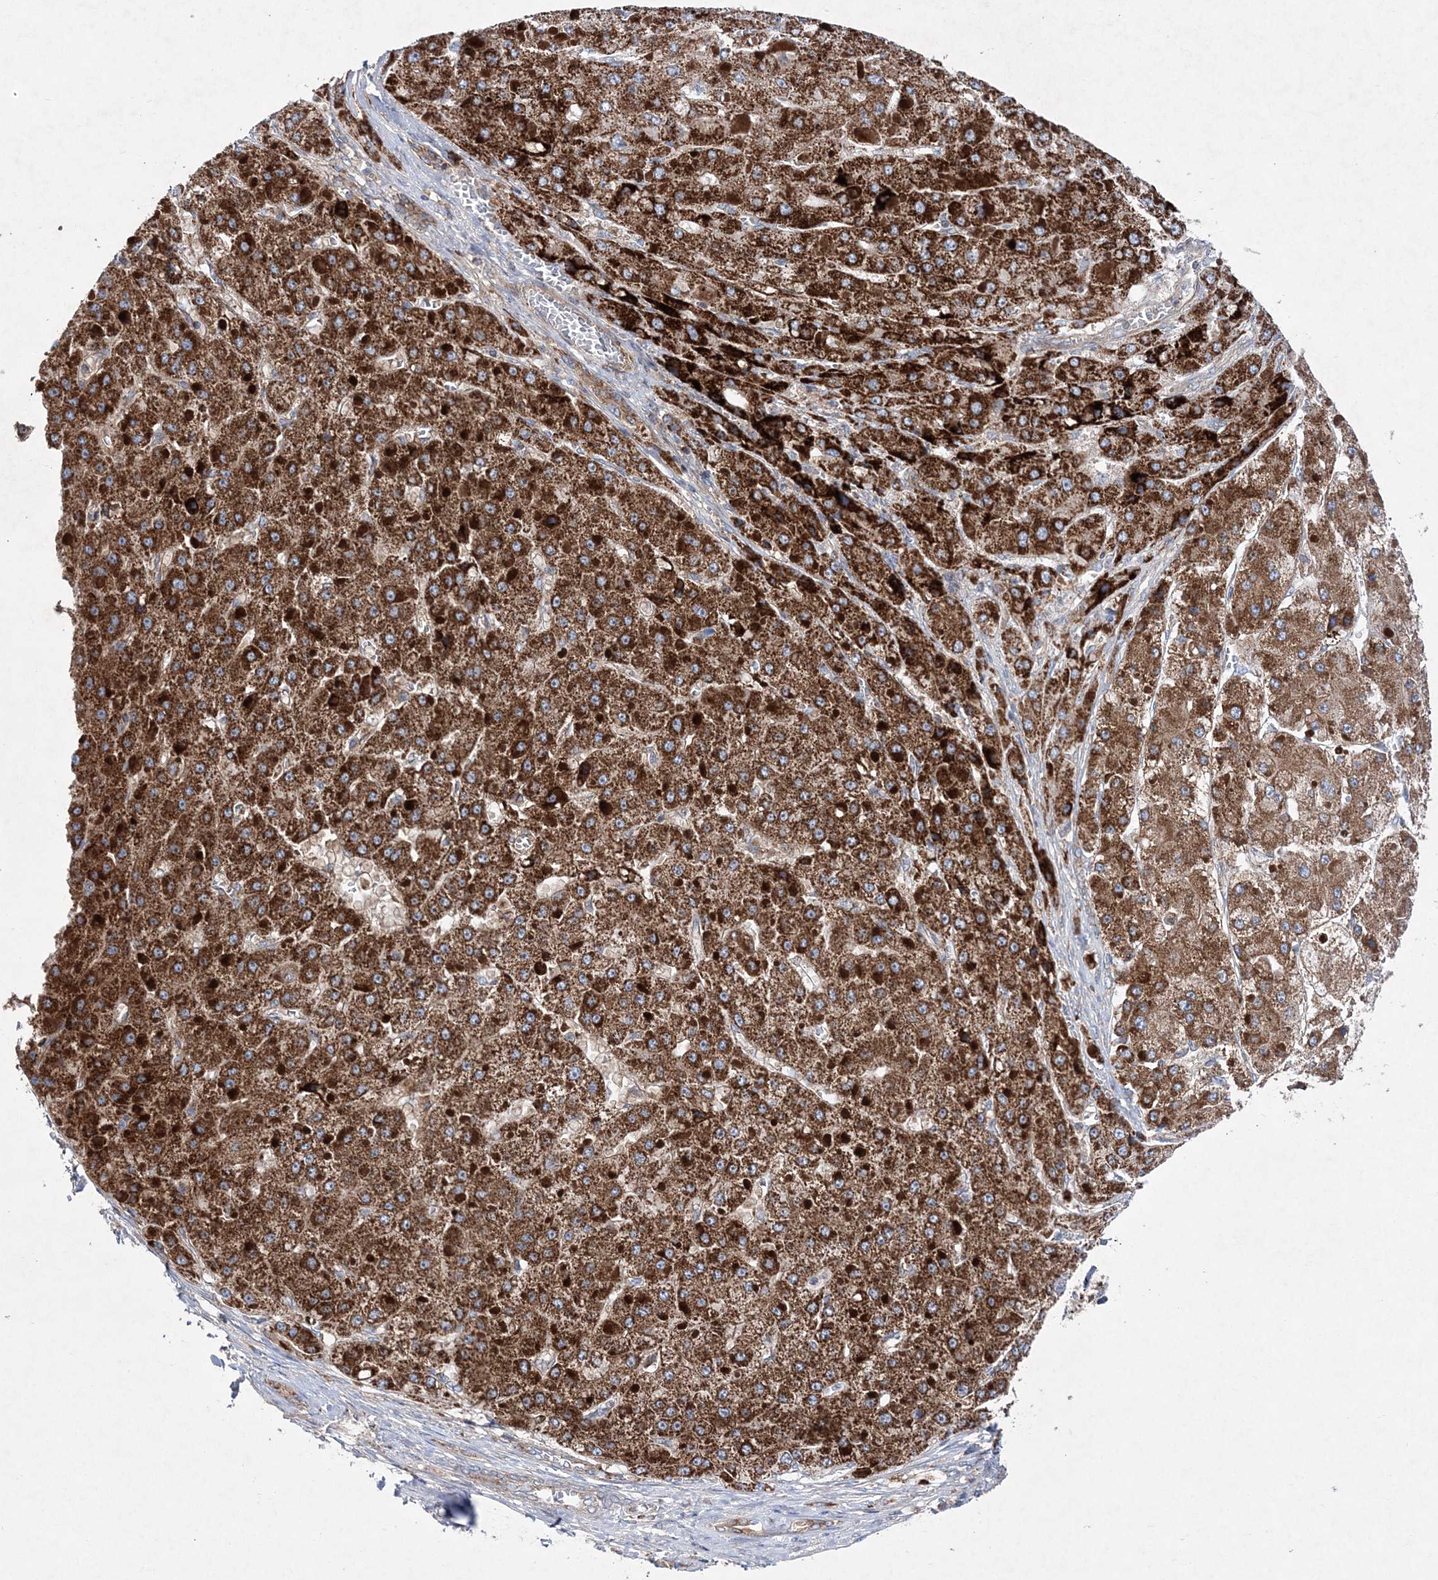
{"staining": {"intensity": "strong", "quantity": ">75%", "location": "cytoplasmic/membranous"}, "tissue": "liver cancer", "cell_type": "Tumor cells", "image_type": "cancer", "snomed": [{"axis": "morphology", "description": "Carcinoma, Hepatocellular, NOS"}, {"axis": "topography", "description": "Liver"}], "caption": "Protein staining shows strong cytoplasmic/membranous positivity in approximately >75% of tumor cells in hepatocellular carcinoma (liver).", "gene": "NGLY1", "patient": {"sex": "female", "age": 73}}